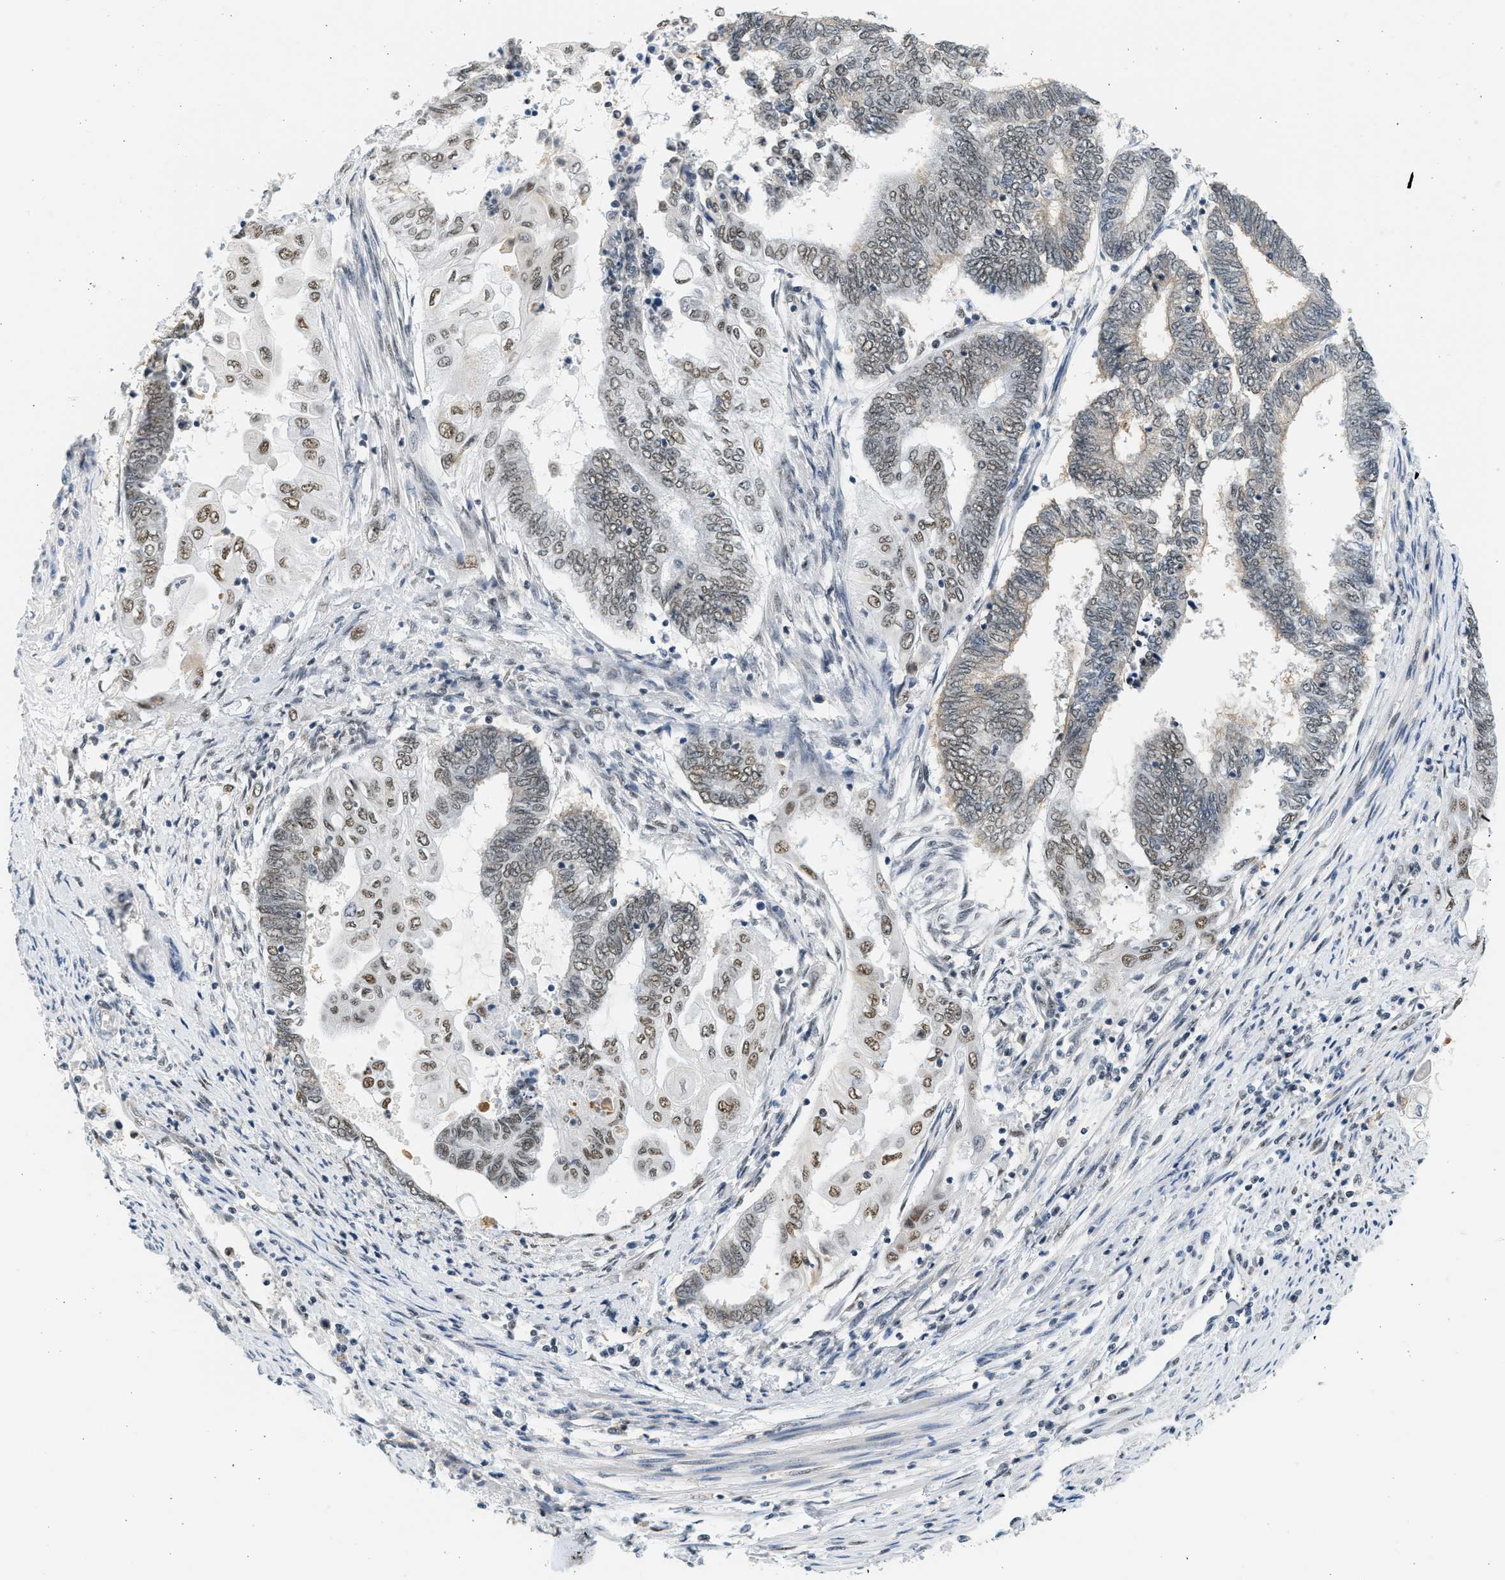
{"staining": {"intensity": "weak", "quantity": ">75%", "location": "nuclear"}, "tissue": "endometrial cancer", "cell_type": "Tumor cells", "image_type": "cancer", "snomed": [{"axis": "morphology", "description": "Adenocarcinoma, NOS"}, {"axis": "topography", "description": "Uterus"}, {"axis": "topography", "description": "Endometrium"}], "caption": "High-power microscopy captured an IHC image of endometrial adenocarcinoma, revealing weak nuclear staining in approximately >75% of tumor cells.", "gene": "HIPK1", "patient": {"sex": "female", "age": 70}}